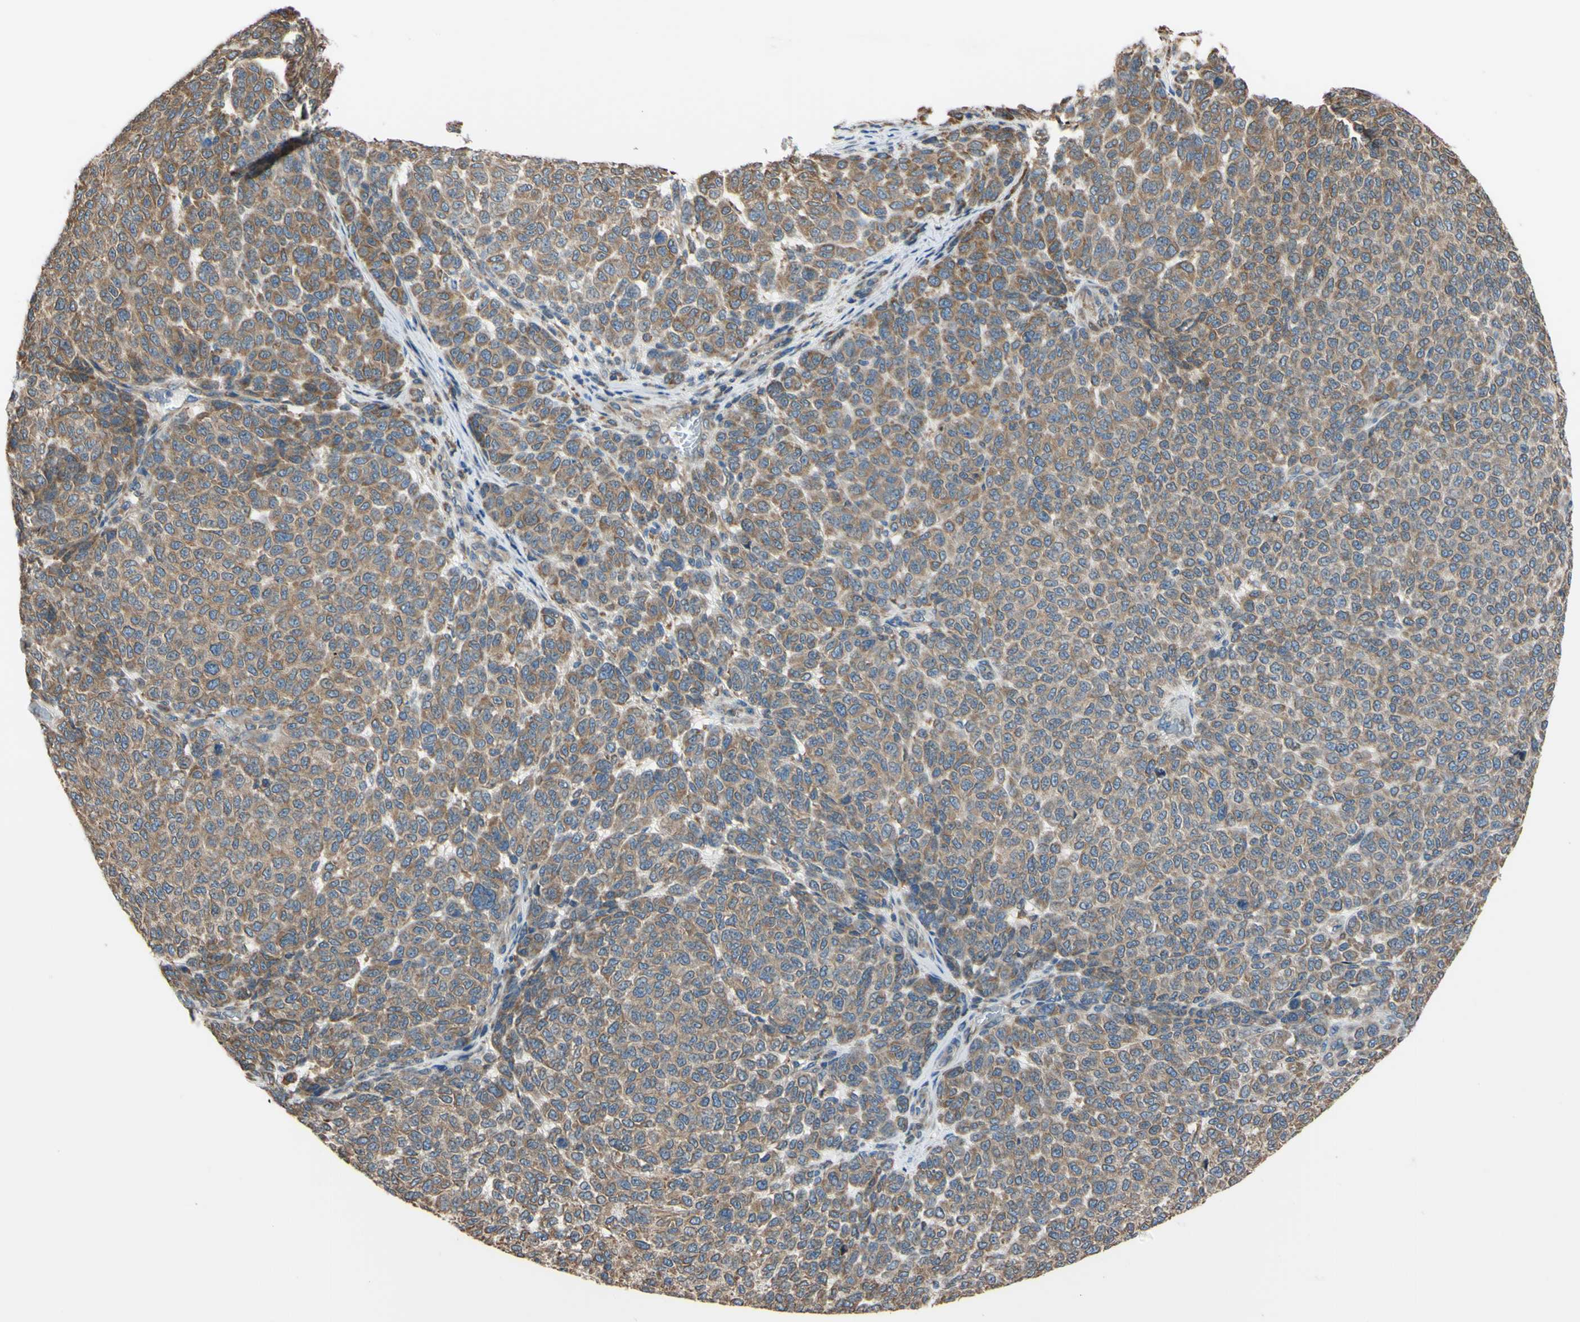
{"staining": {"intensity": "moderate", "quantity": ">75%", "location": "cytoplasmic/membranous"}, "tissue": "melanoma", "cell_type": "Tumor cells", "image_type": "cancer", "snomed": [{"axis": "morphology", "description": "Malignant melanoma, NOS"}, {"axis": "topography", "description": "Skin"}], "caption": "This is an image of immunohistochemistry (IHC) staining of melanoma, which shows moderate staining in the cytoplasmic/membranous of tumor cells.", "gene": "BMF", "patient": {"sex": "male", "age": 59}}